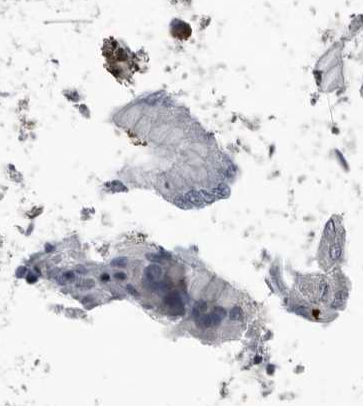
{"staining": {"intensity": "moderate", "quantity": "<25%", "location": "cytoplasmic/membranous"}, "tissue": "oral mucosa", "cell_type": "Squamous epithelial cells", "image_type": "normal", "snomed": [{"axis": "morphology", "description": "Normal tissue, NOS"}, {"axis": "topography", "description": "Oral tissue"}], "caption": "Protein expression analysis of unremarkable oral mucosa demonstrates moderate cytoplasmic/membranous expression in approximately <25% of squamous epithelial cells.", "gene": "TPD52L1", "patient": {"sex": "female", "age": 70}}